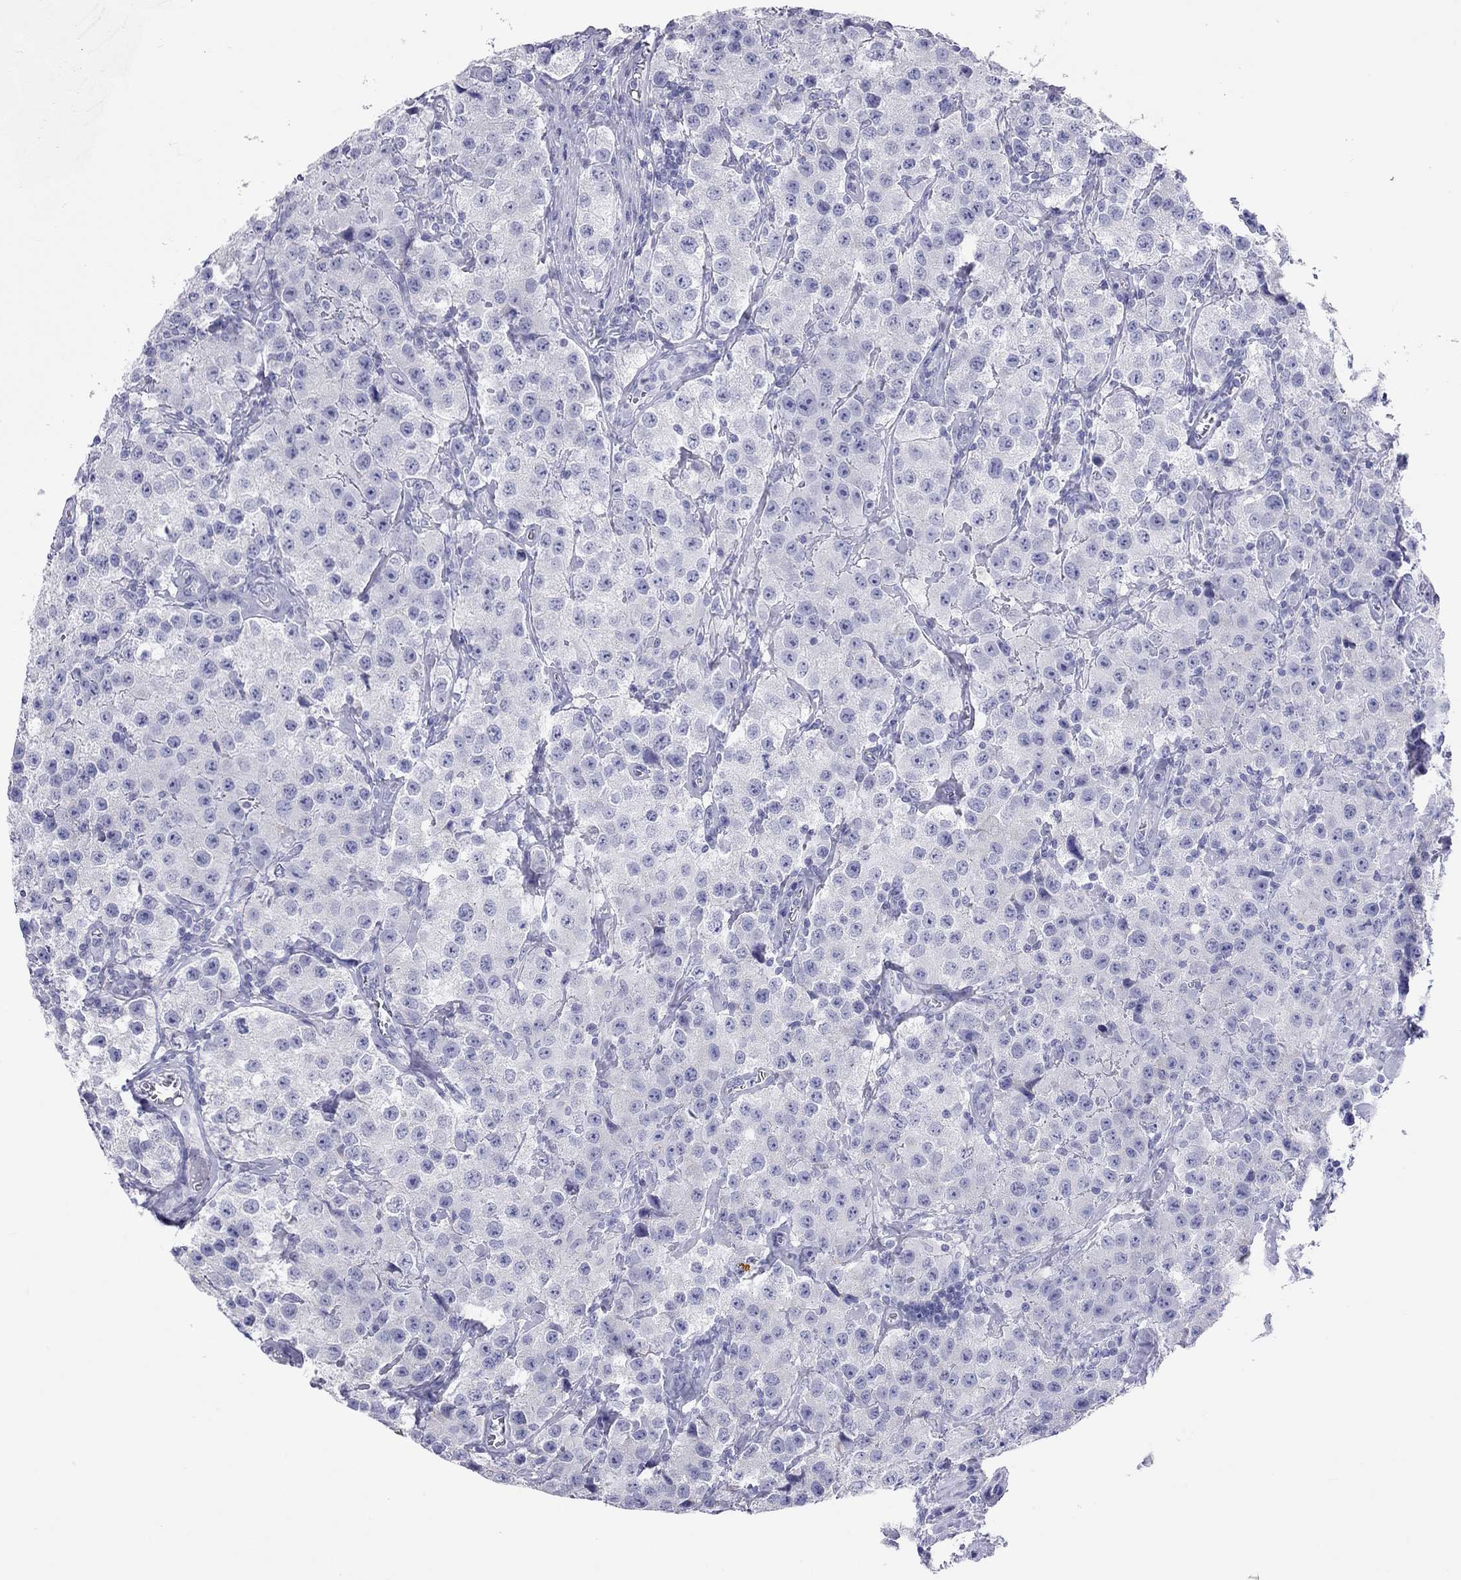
{"staining": {"intensity": "negative", "quantity": "none", "location": "none"}, "tissue": "testis cancer", "cell_type": "Tumor cells", "image_type": "cancer", "snomed": [{"axis": "morphology", "description": "Seminoma, NOS"}, {"axis": "topography", "description": "Testis"}], "caption": "IHC of human seminoma (testis) exhibits no expression in tumor cells.", "gene": "DPY19L2", "patient": {"sex": "male", "age": 52}}